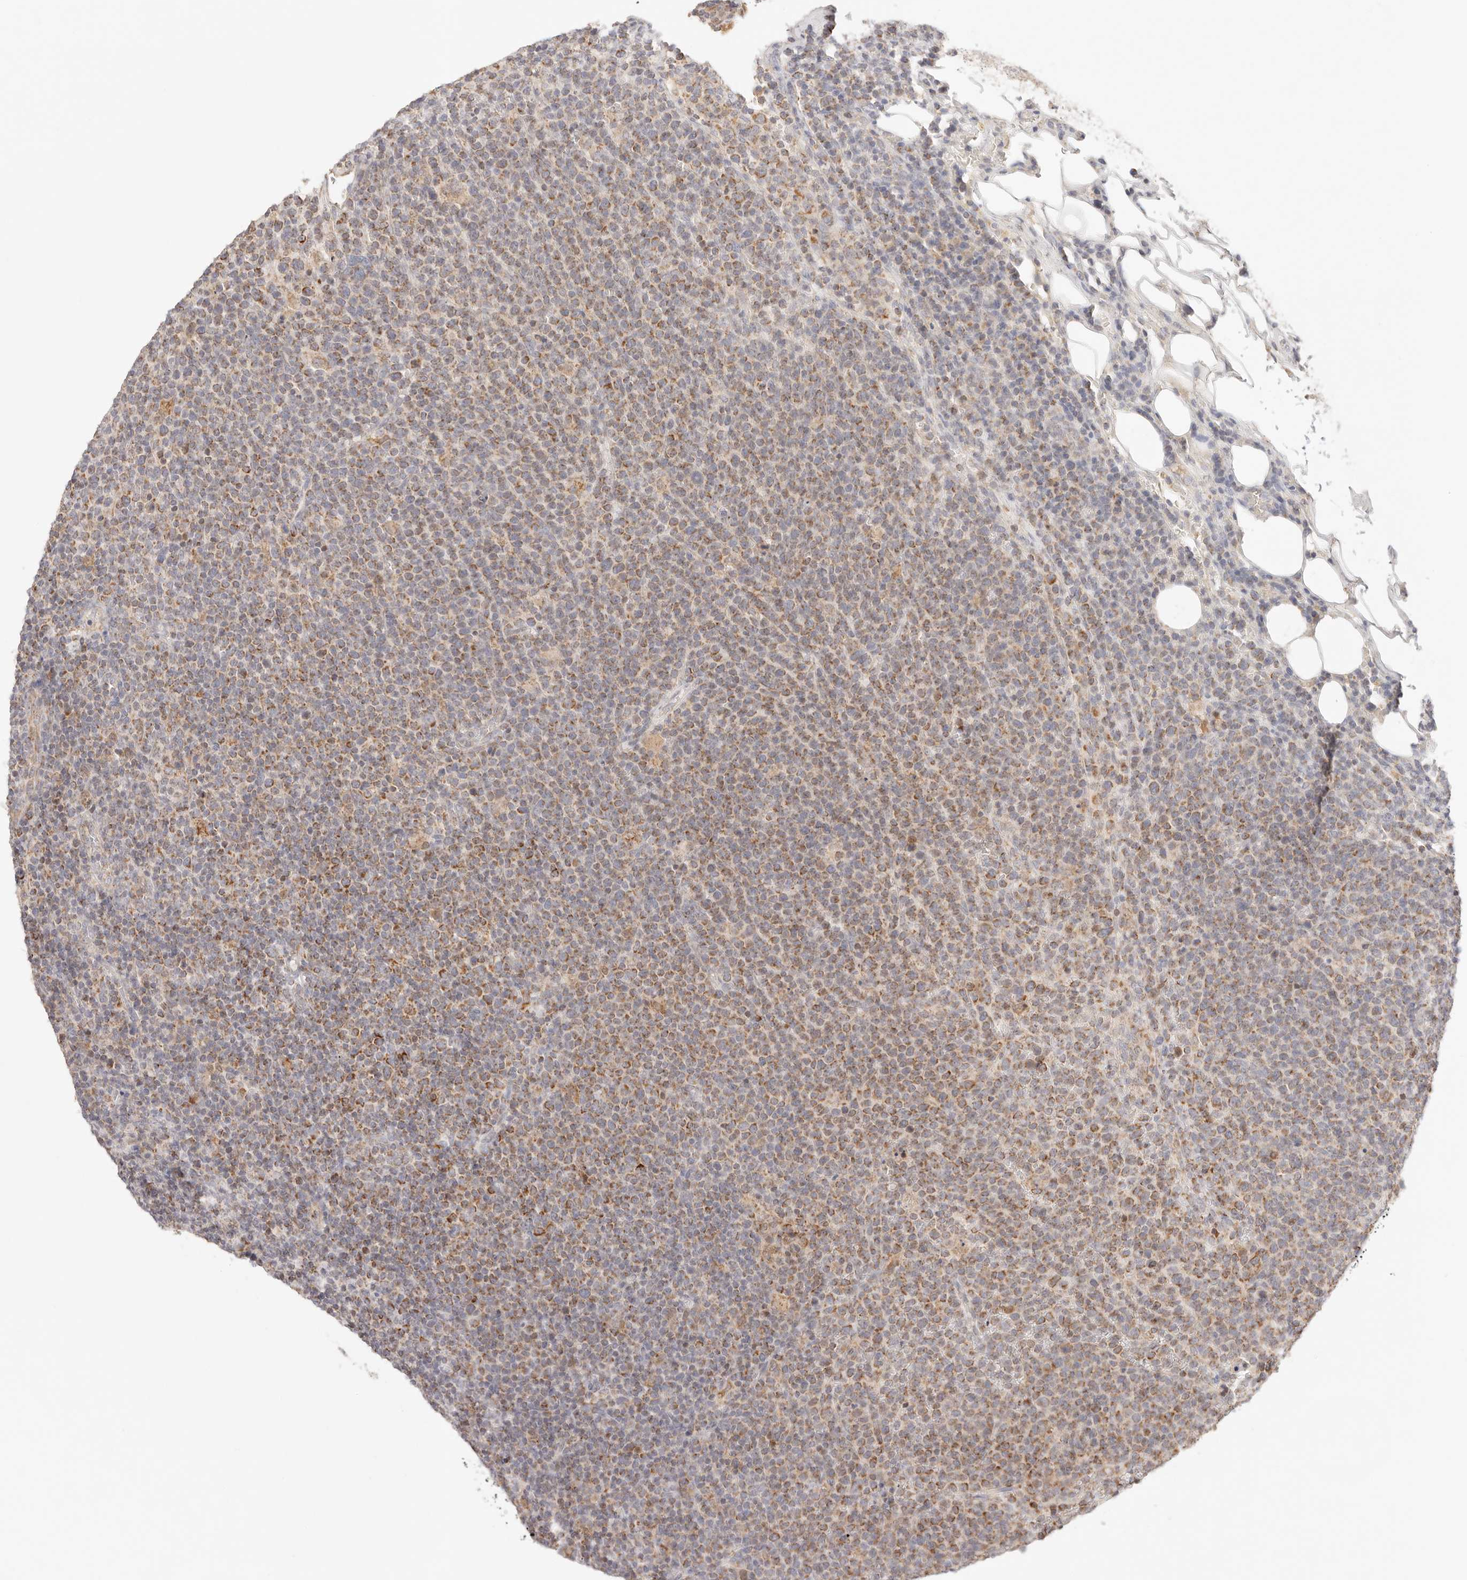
{"staining": {"intensity": "moderate", "quantity": "25%-75%", "location": "cytoplasmic/membranous"}, "tissue": "lymphoma", "cell_type": "Tumor cells", "image_type": "cancer", "snomed": [{"axis": "morphology", "description": "Malignant lymphoma, non-Hodgkin's type, High grade"}, {"axis": "topography", "description": "Lymph node"}], "caption": "Protein expression analysis of human high-grade malignant lymphoma, non-Hodgkin's type reveals moderate cytoplasmic/membranous expression in approximately 25%-75% of tumor cells.", "gene": "COA6", "patient": {"sex": "male", "age": 61}}